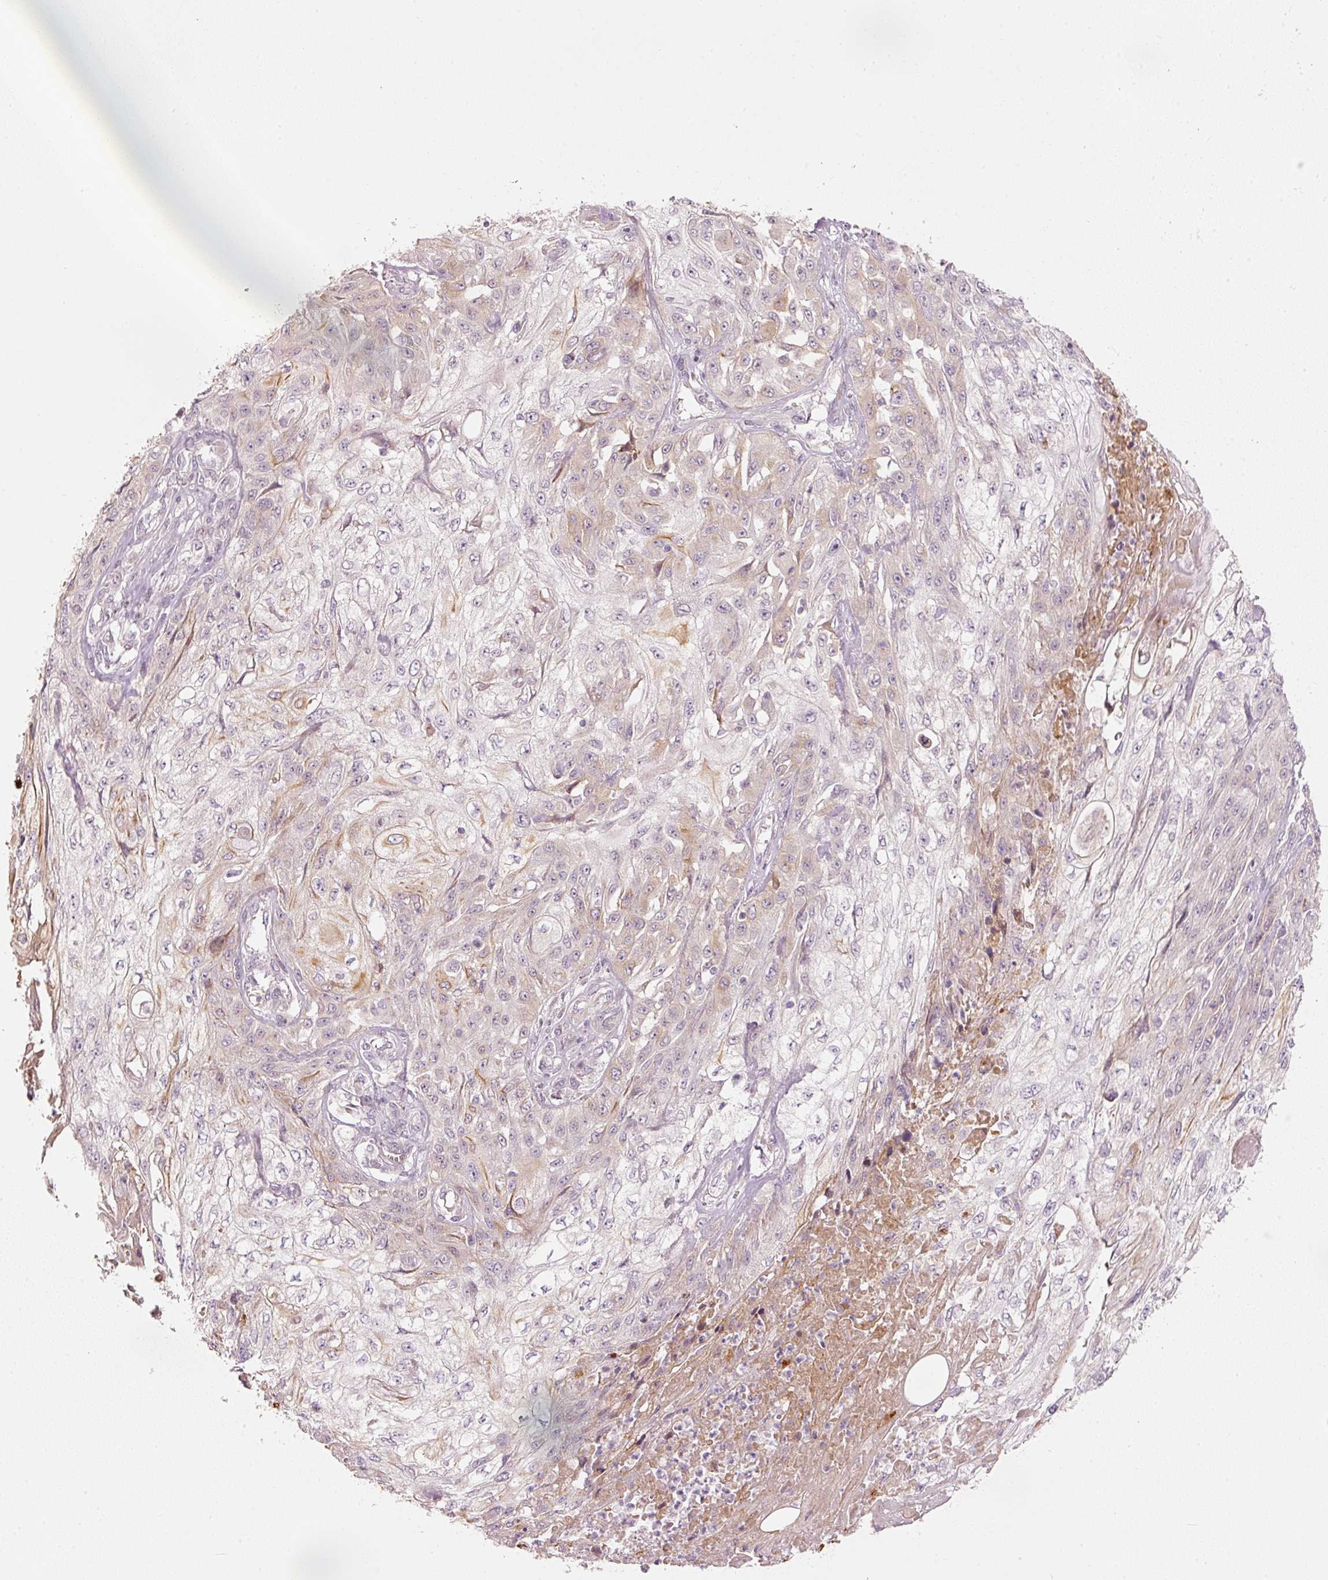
{"staining": {"intensity": "weak", "quantity": "25%-75%", "location": "cytoplasmic/membranous"}, "tissue": "skin cancer", "cell_type": "Tumor cells", "image_type": "cancer", "snomed": [{"axis": "morphology", "description": "Squamous cell carcinoma, NOS"}, {"axis": "morphology", "description": "Squamous cell carcinoma, metastatic, NOS"}, {"axis": "topography", "description": "Skin"}, {"axis": "topography", "description": "Lymph node"}], "caption": "IHC photomicrograph of human skin metastatic squamous cell carcinoma stained for a protein (brown), which shows low levels of weak cytoplasmic/membranous staining in about 25%-75% of tumor cells.", "gene": "SLC20A1", "patient": {"sex": "male", "age": 75}}